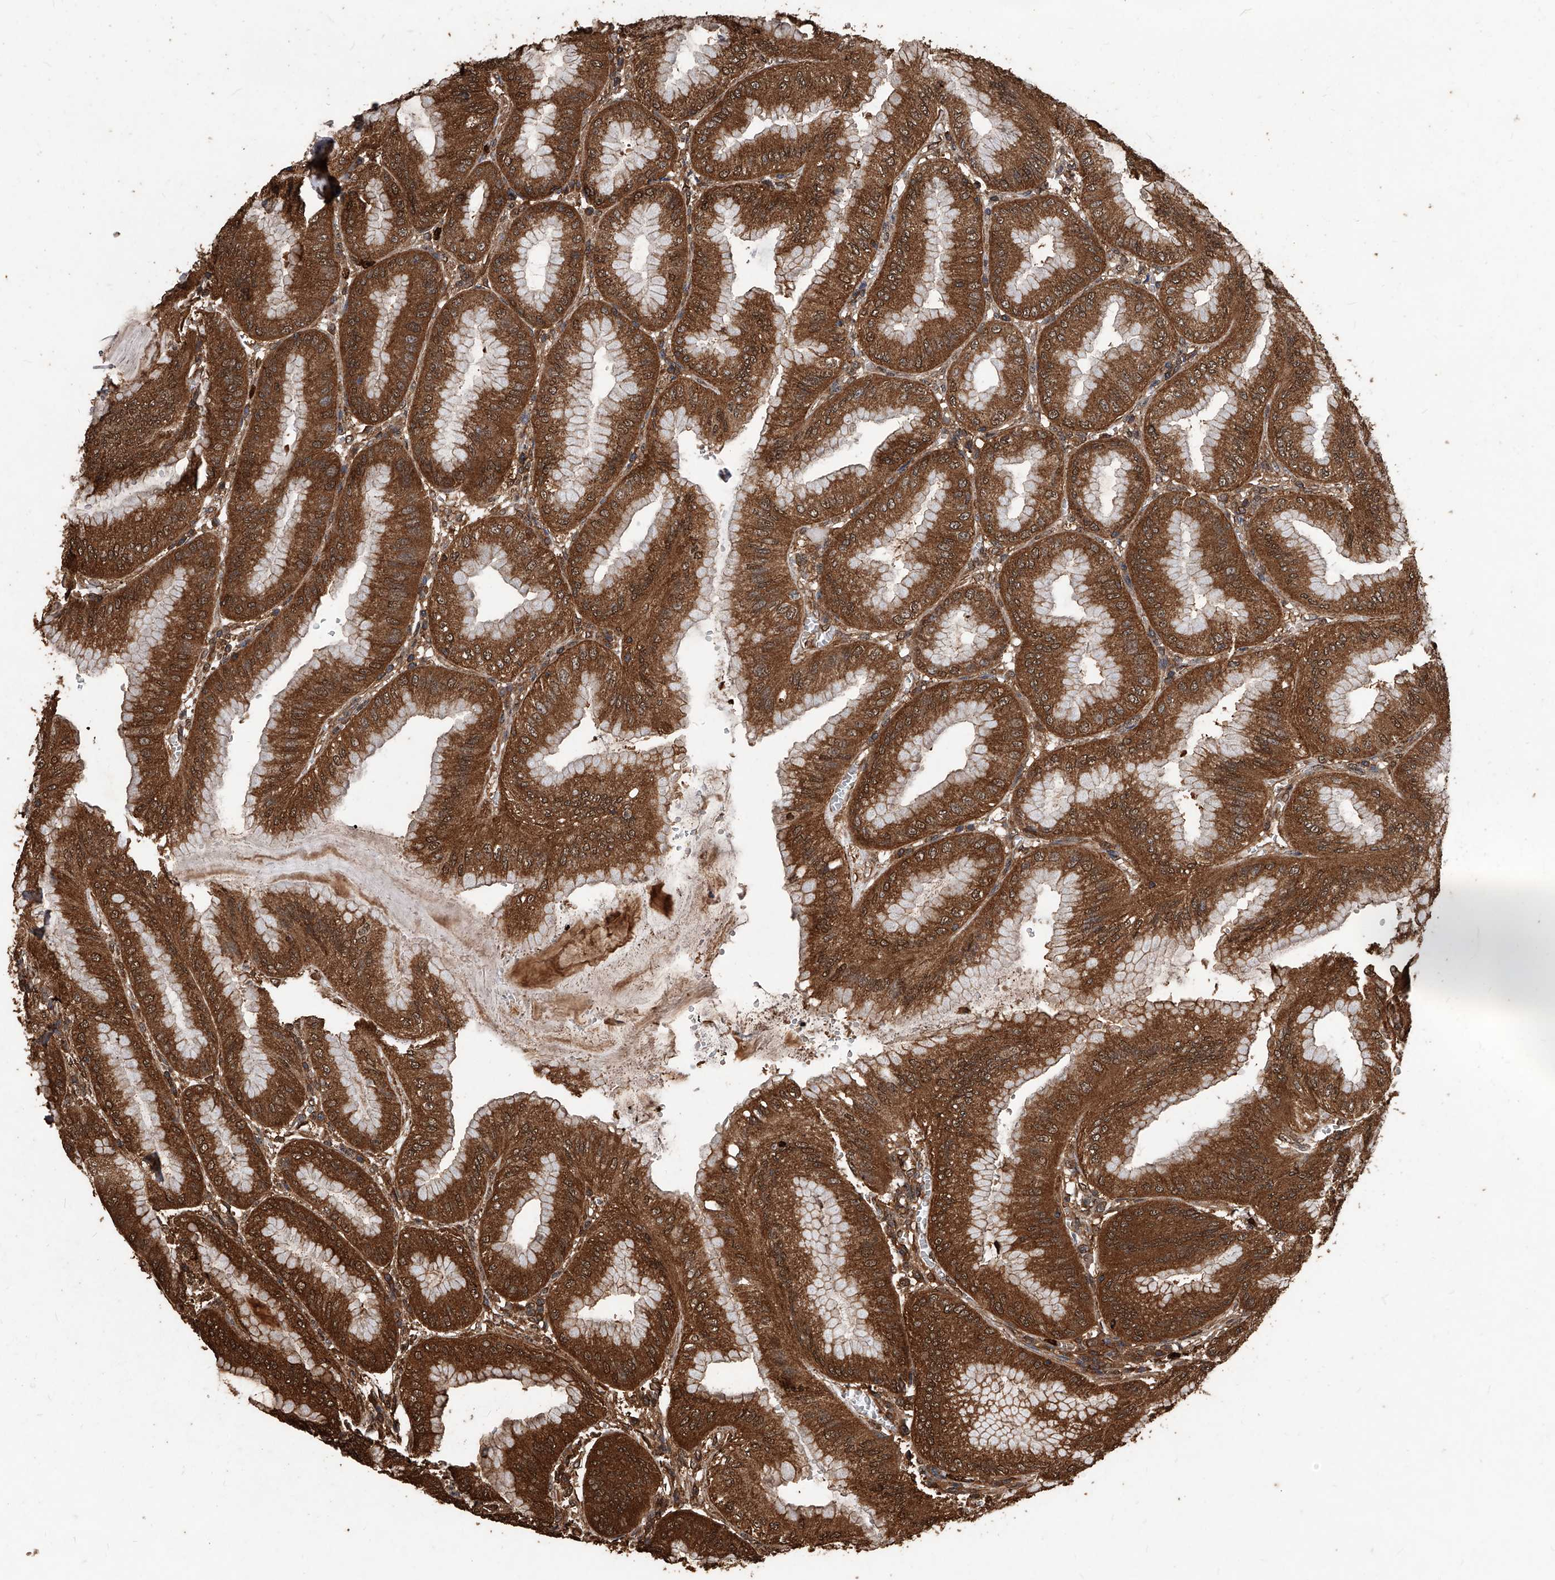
{"staining": {"intensity": "strong", "quantity": ">75%", "location": "cytoplasmic/membranous"}, "tissue": "stomach", "cell_type": "Glandular cells", "image_type": "normal", "snomed": [{"axis": "morphology", "description": "Normal tissue, NOS"}, {"axis": "topography", "description": "Stomach, lower"}], "caption": "Immunohistochemical staining of benign human stomach exhibits >75% levels of strong cytoplasmic/membranous protein positivity in about >75% of glandular cells.", "gene": "UCP2", "patient": {"sex": "male", "age": 71}}